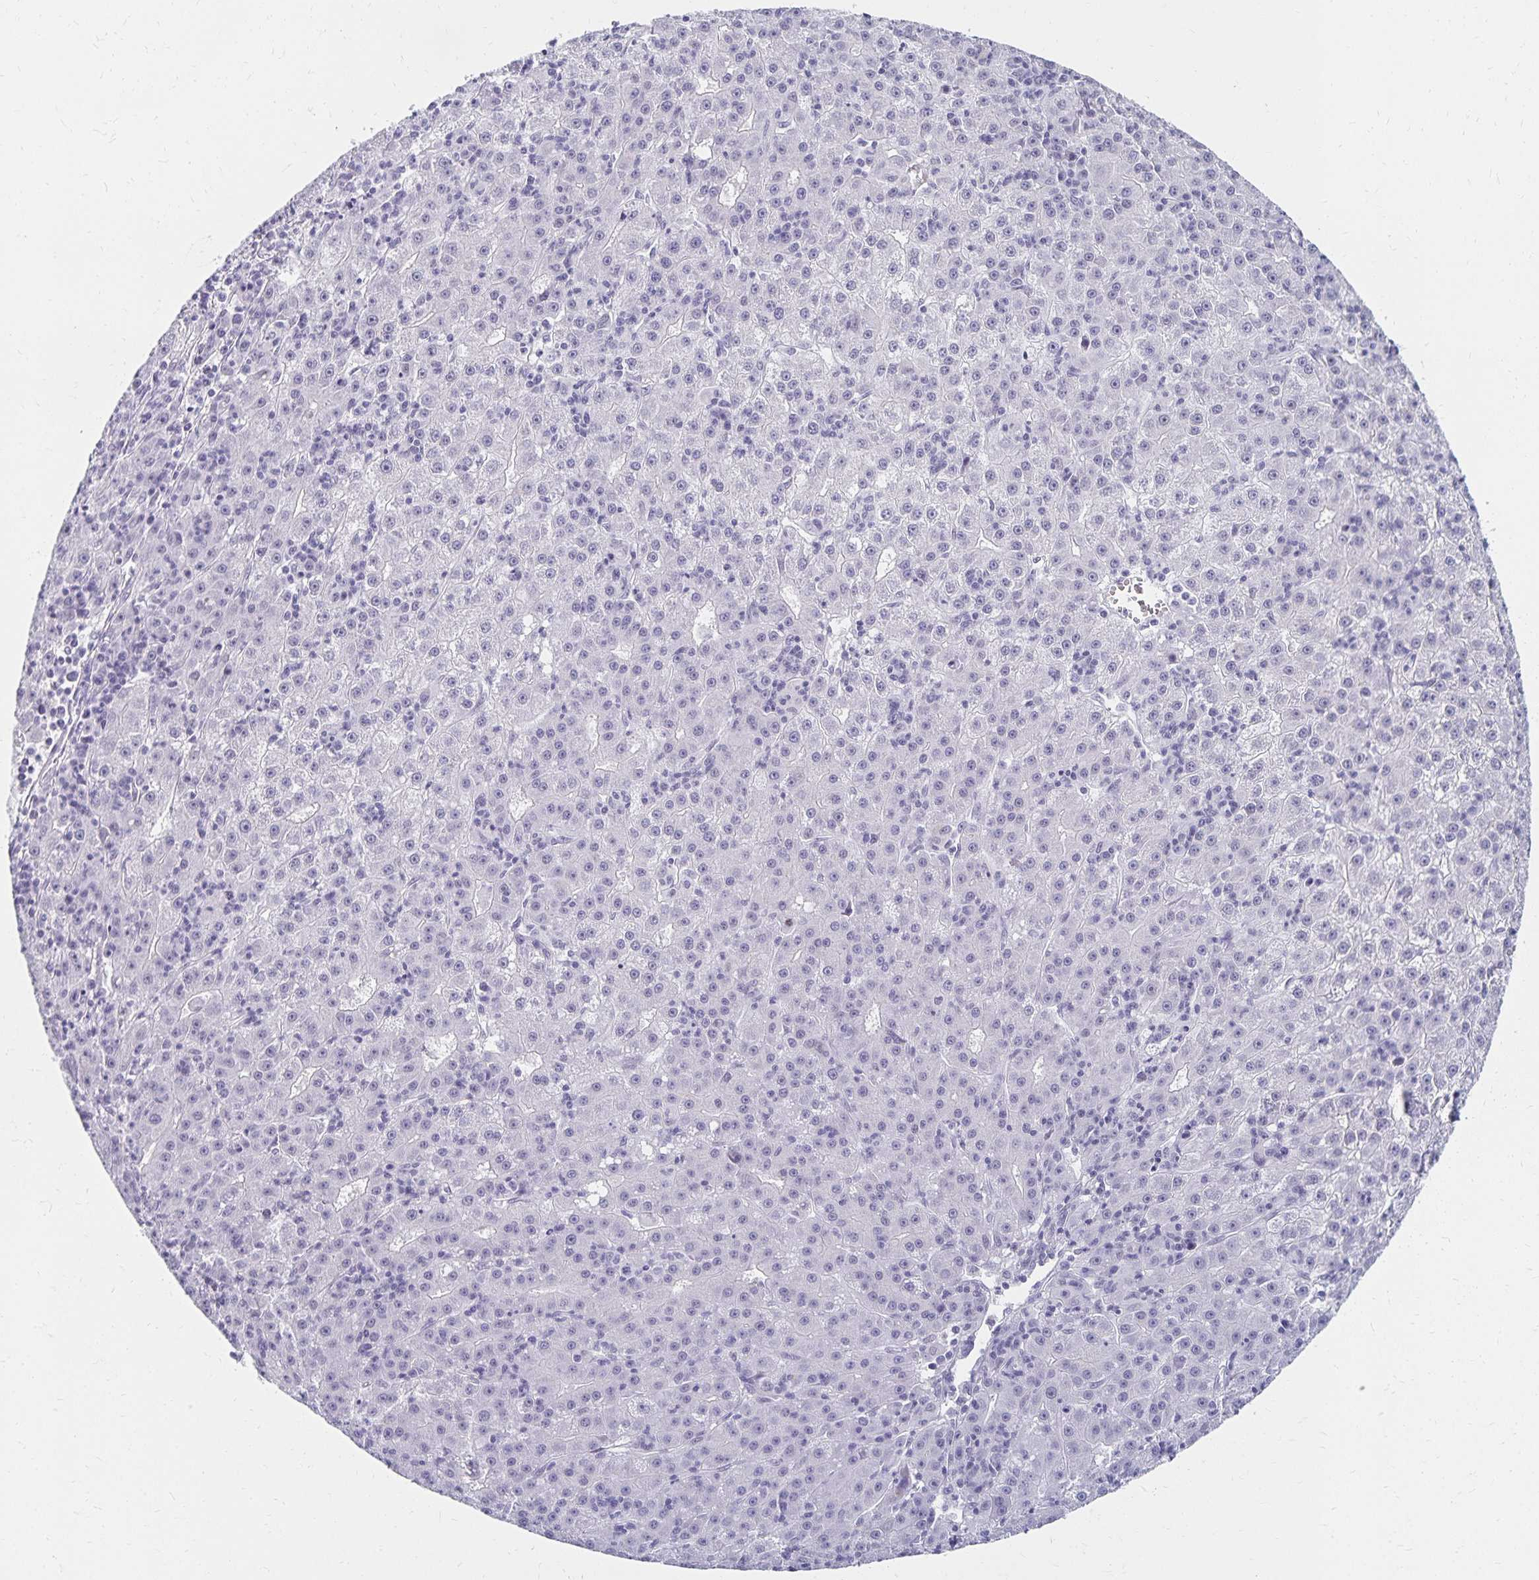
{"staining": {"intensity": "negative", "quantity": "none", "location": "none"}, "tissue": "liver cancer", "cell_type": "Tumor cells", "image_type": "cancer", "snomed": [{"axis": "morphology", "description": "Carcinoma, Hepatocellular, NOS"}, {"axis": "topography", "description": "Liver"}], "caption": "Immunohistochemistry (IHC) of liver hepatocellular carcinoma demonstrates no positivity in tumor cells. (DAB (3,3'-diaminobenzidine) IHC visualized using brightfield microscopy, high magnification).", "gene": "C20orf85", "patient": {"sex": "male", "age": 76}}